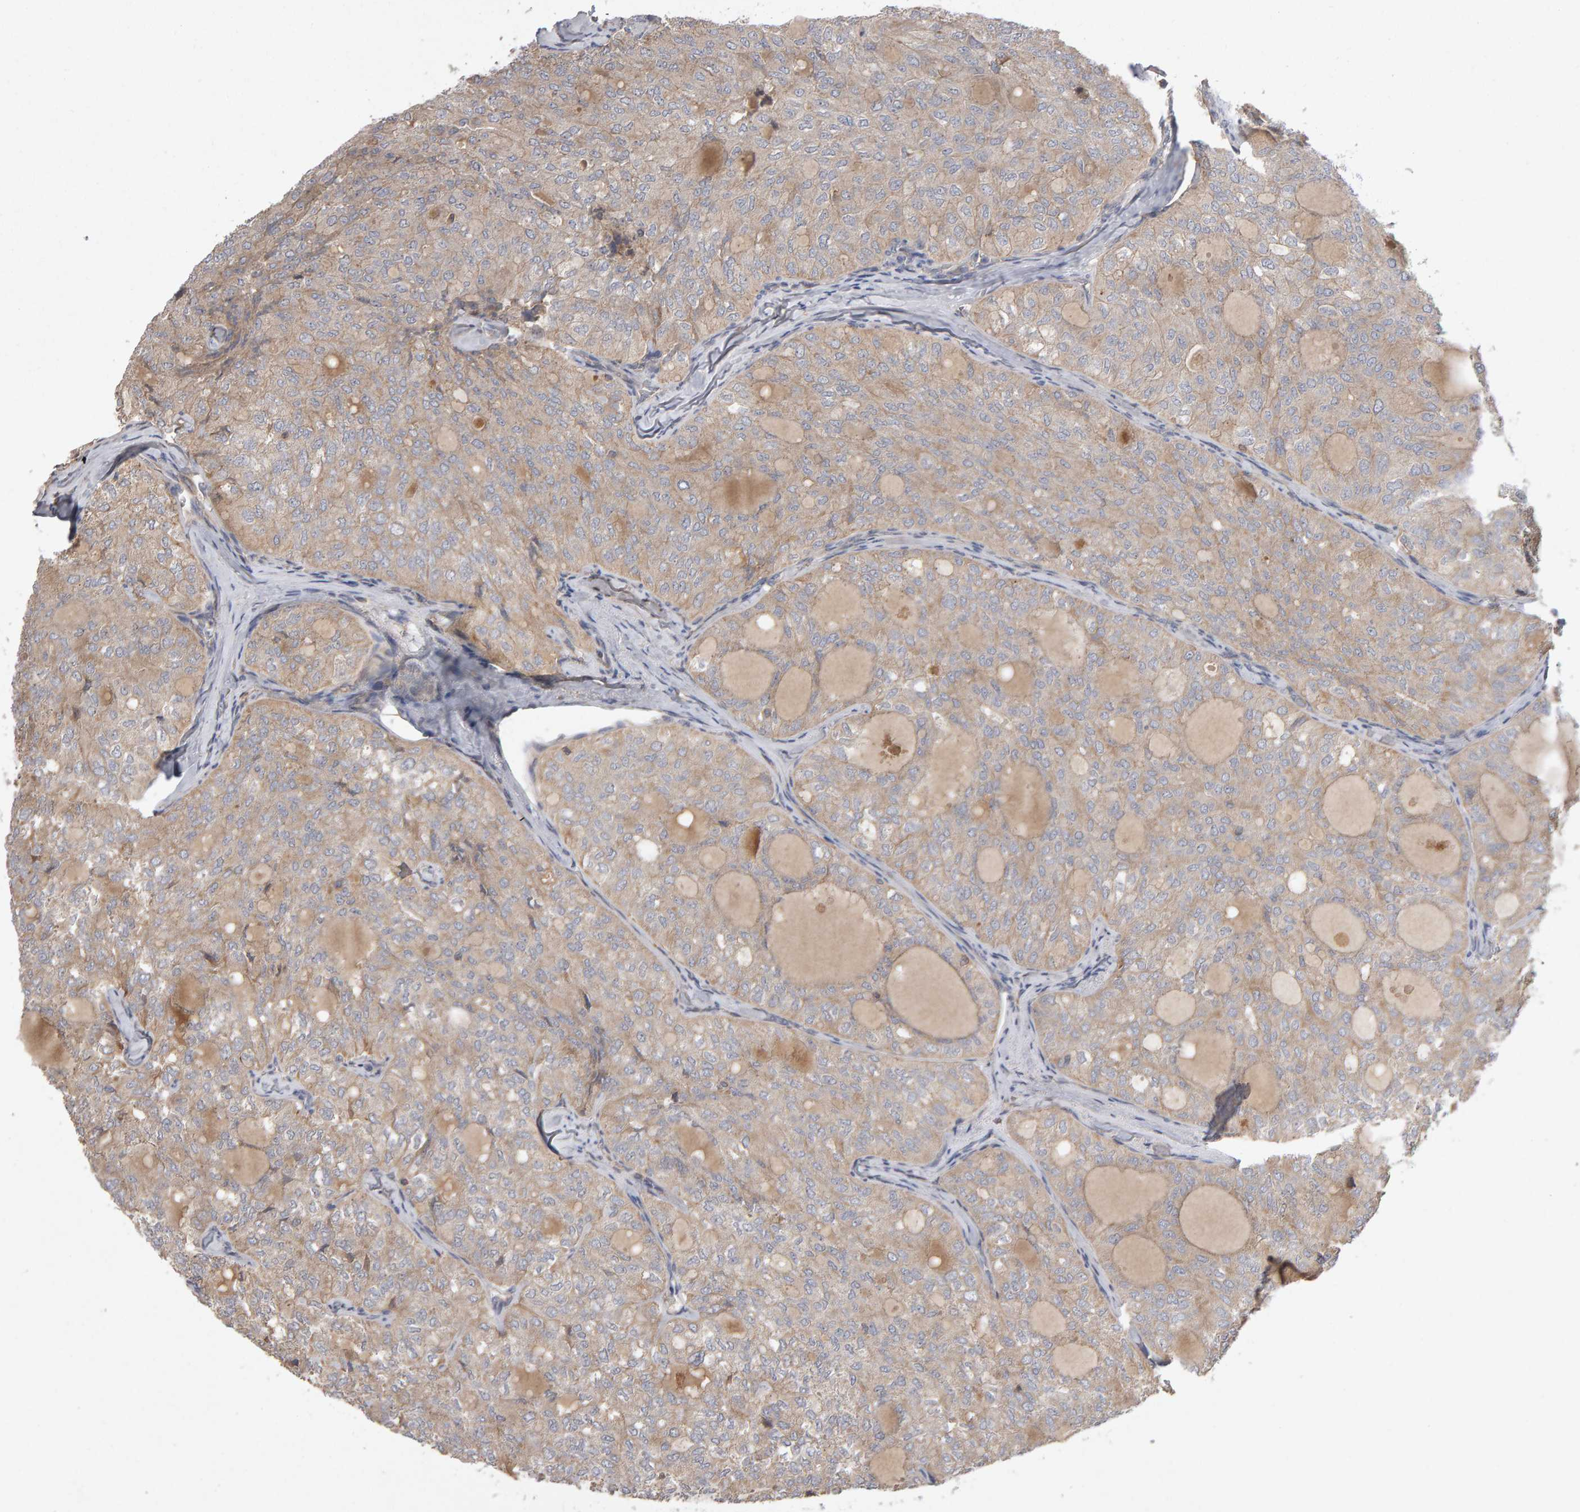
{"staining": {"intensity": "weak", "quantity": ">75%", "location": "cytoplasmic/membranous"}, "tissue": "thyroid cancer", "cell_type": "Tumor cells", "image_type": "cancer", "snomed": [{"axis": "morphology", "description": "Follicular adenoma carcinoma, NOS"}, {"axis": "topography", "description": "Thyroid gland"}], "caption": "High-power microscopy captured an IHC histopathology image of follicular adenoma carcinoma (thyroid), revealing weak cytoplasmic/membranous expression in approximately >75% of tumor cells.", "gene": "PGS1", "patient": {"sex": "male", "age": 75}}